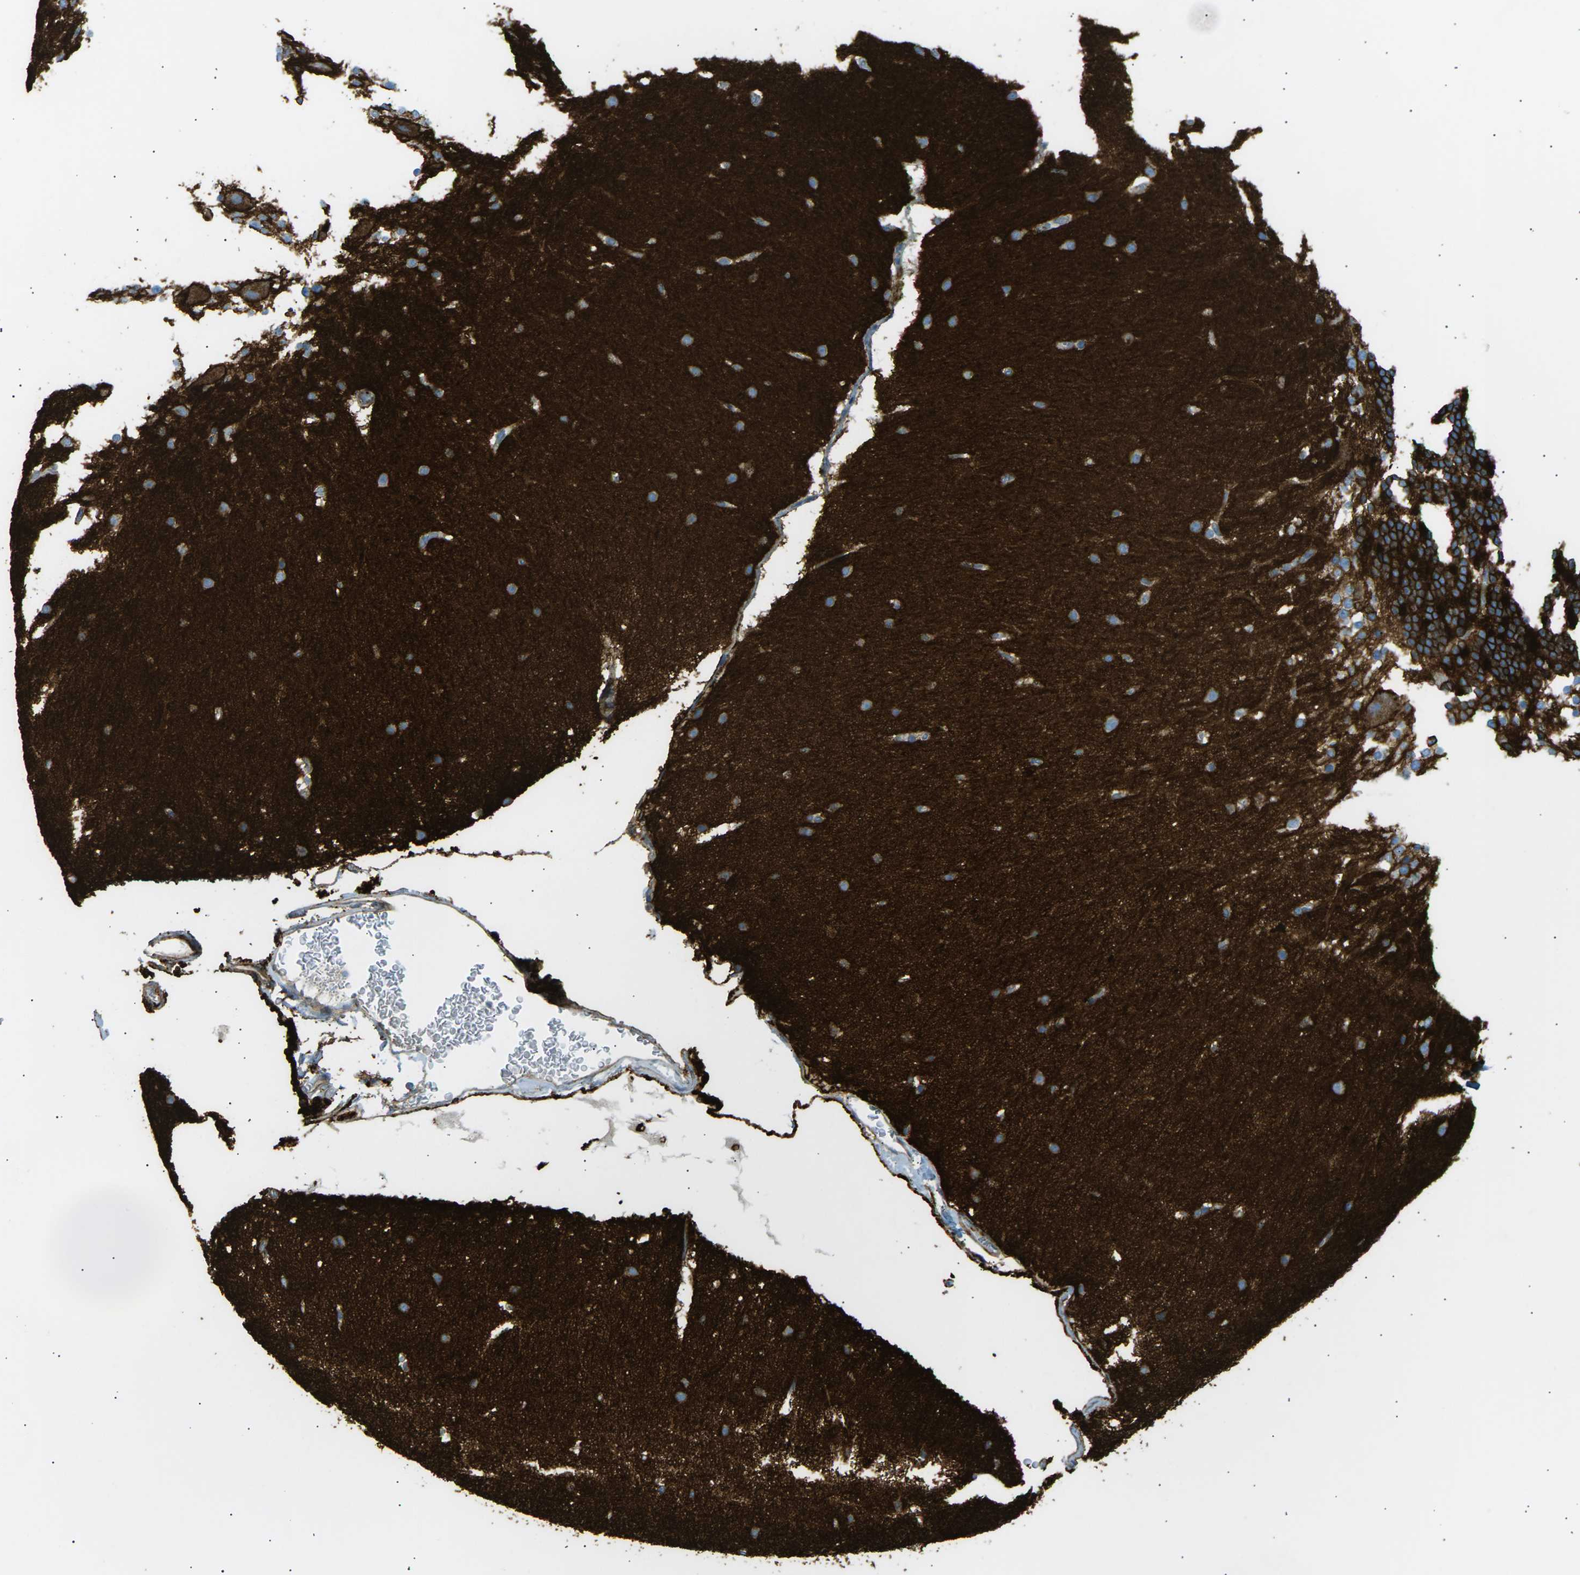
{"staining": {"intensity": "strong", "quantity": ">75%", "location": "cytoplasmic/membranous"}, "tissue": "cerebellum", "cell_type": "Cells in granular layer", "image_type": "normal", "snomed": [{"axis": "morphology", "description": "Normal tissue, NOS"}, {"axis": "topography", "description": "Cerebellum"}], "caption": "Human cerebellum stained for a protein (brown) exhibits strong cytoplasmic/membranous positive positivity in about >75% of cells in granular layer.", "gene": "ATP2B4", "patient": {"sex": "female", "age": 19}}